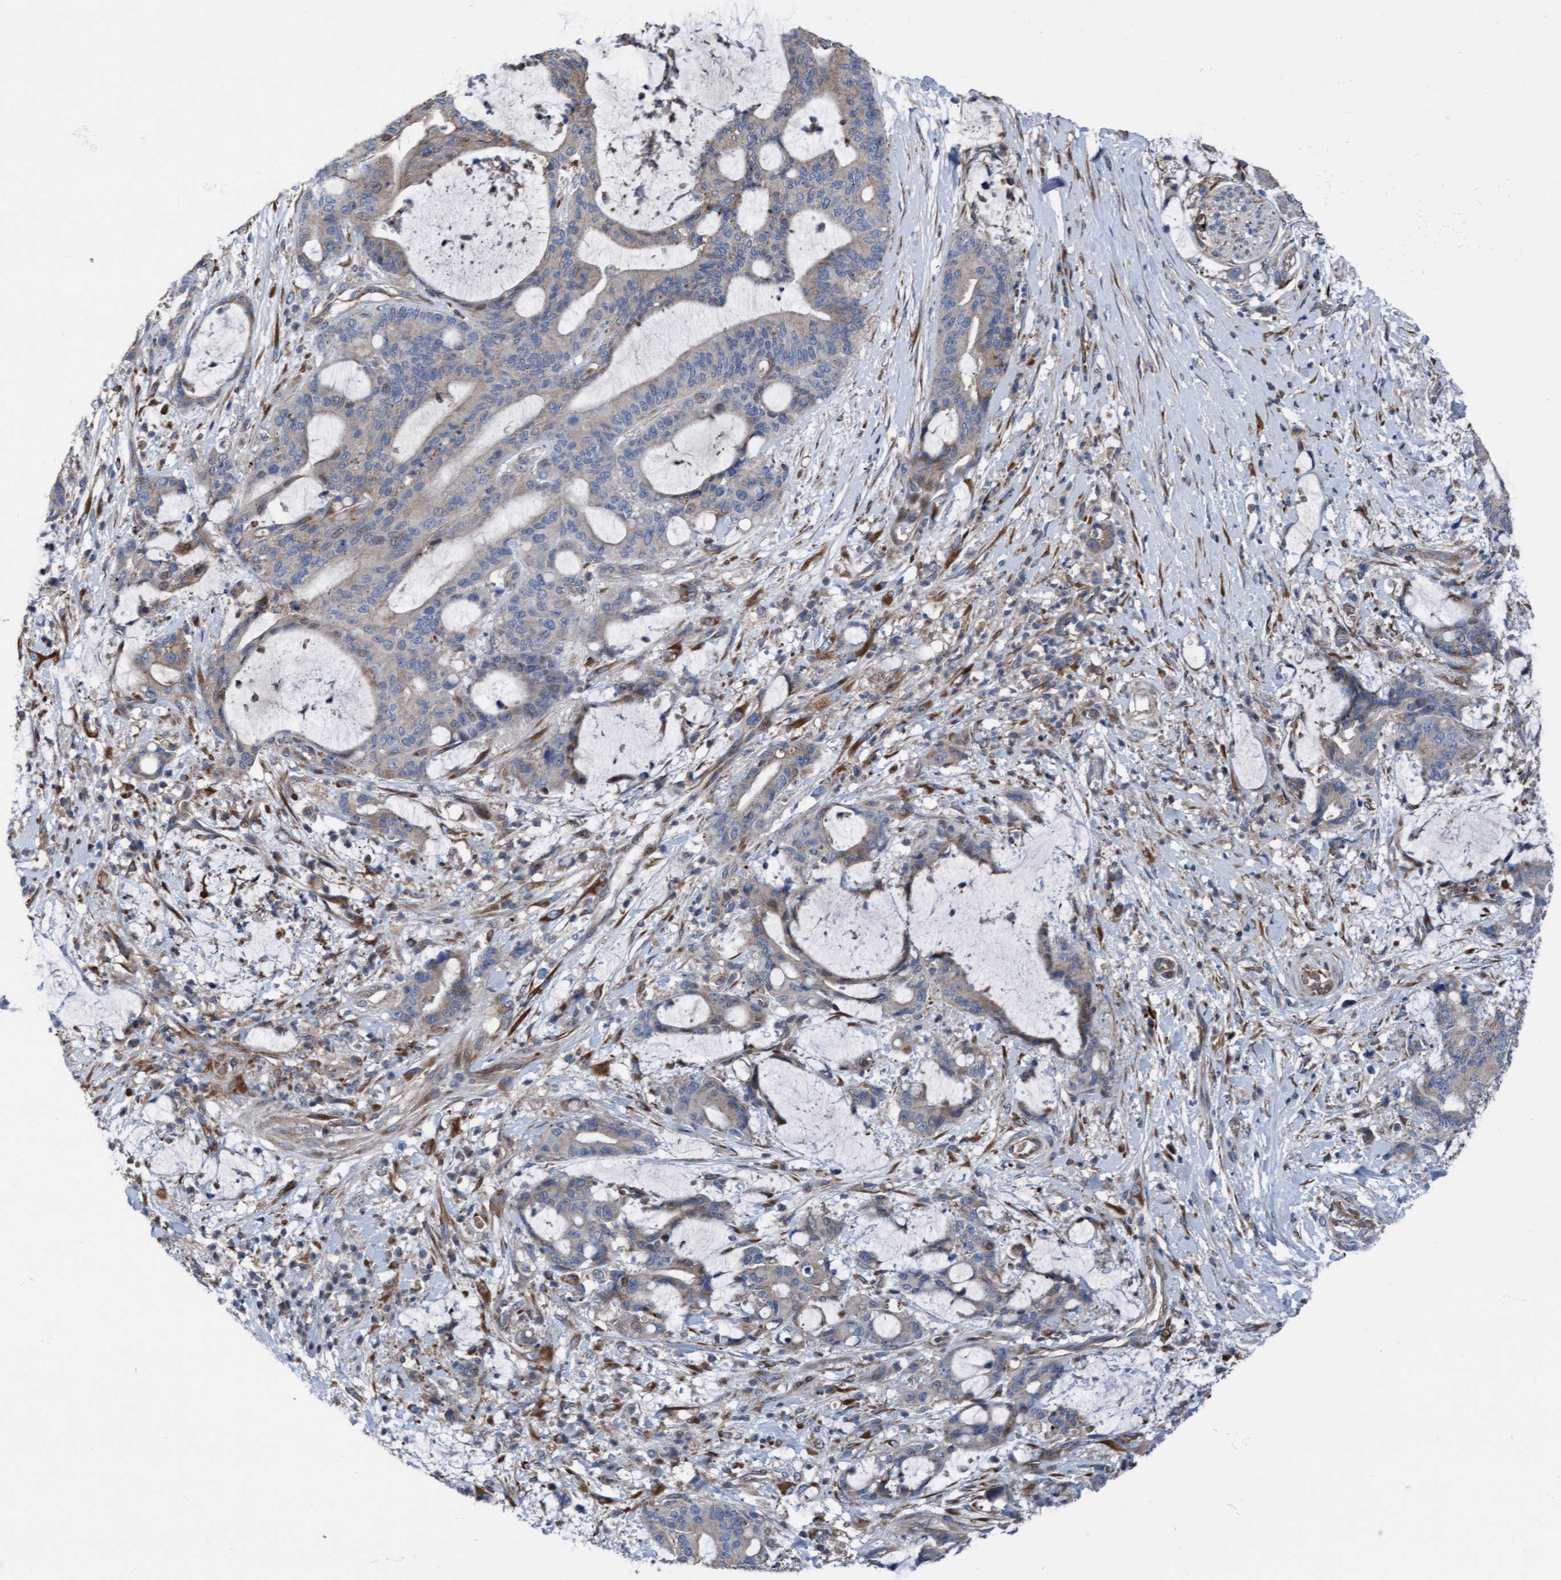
{"staining": {"intensity": "weak", "quantity": ">75%", "location": "cytoplasmic/membranous"}, "tissue": "liver cancer", "cell_type": "Tumor cells", "image_type": "cancer", "snomed": [{"axis": "morphology", "description": "Normal tissue, NOS"}, {"axis": "morphology", "description": "Cholangiocarcinoma"}, {"axis": "topography", "description": "Liver"}, {"axis": "topography", "description": "Peripheral nerve tissue"}], "caption": "Immunohistochemical staining of cholangiocarcinoma (liver) demonstrates low levels of weak cytoplasmic/membranous protein positivity in approximately >75% of tumor cells.", "gene": "KLHL26", "patient": {"sex": "female", "age": 73}}